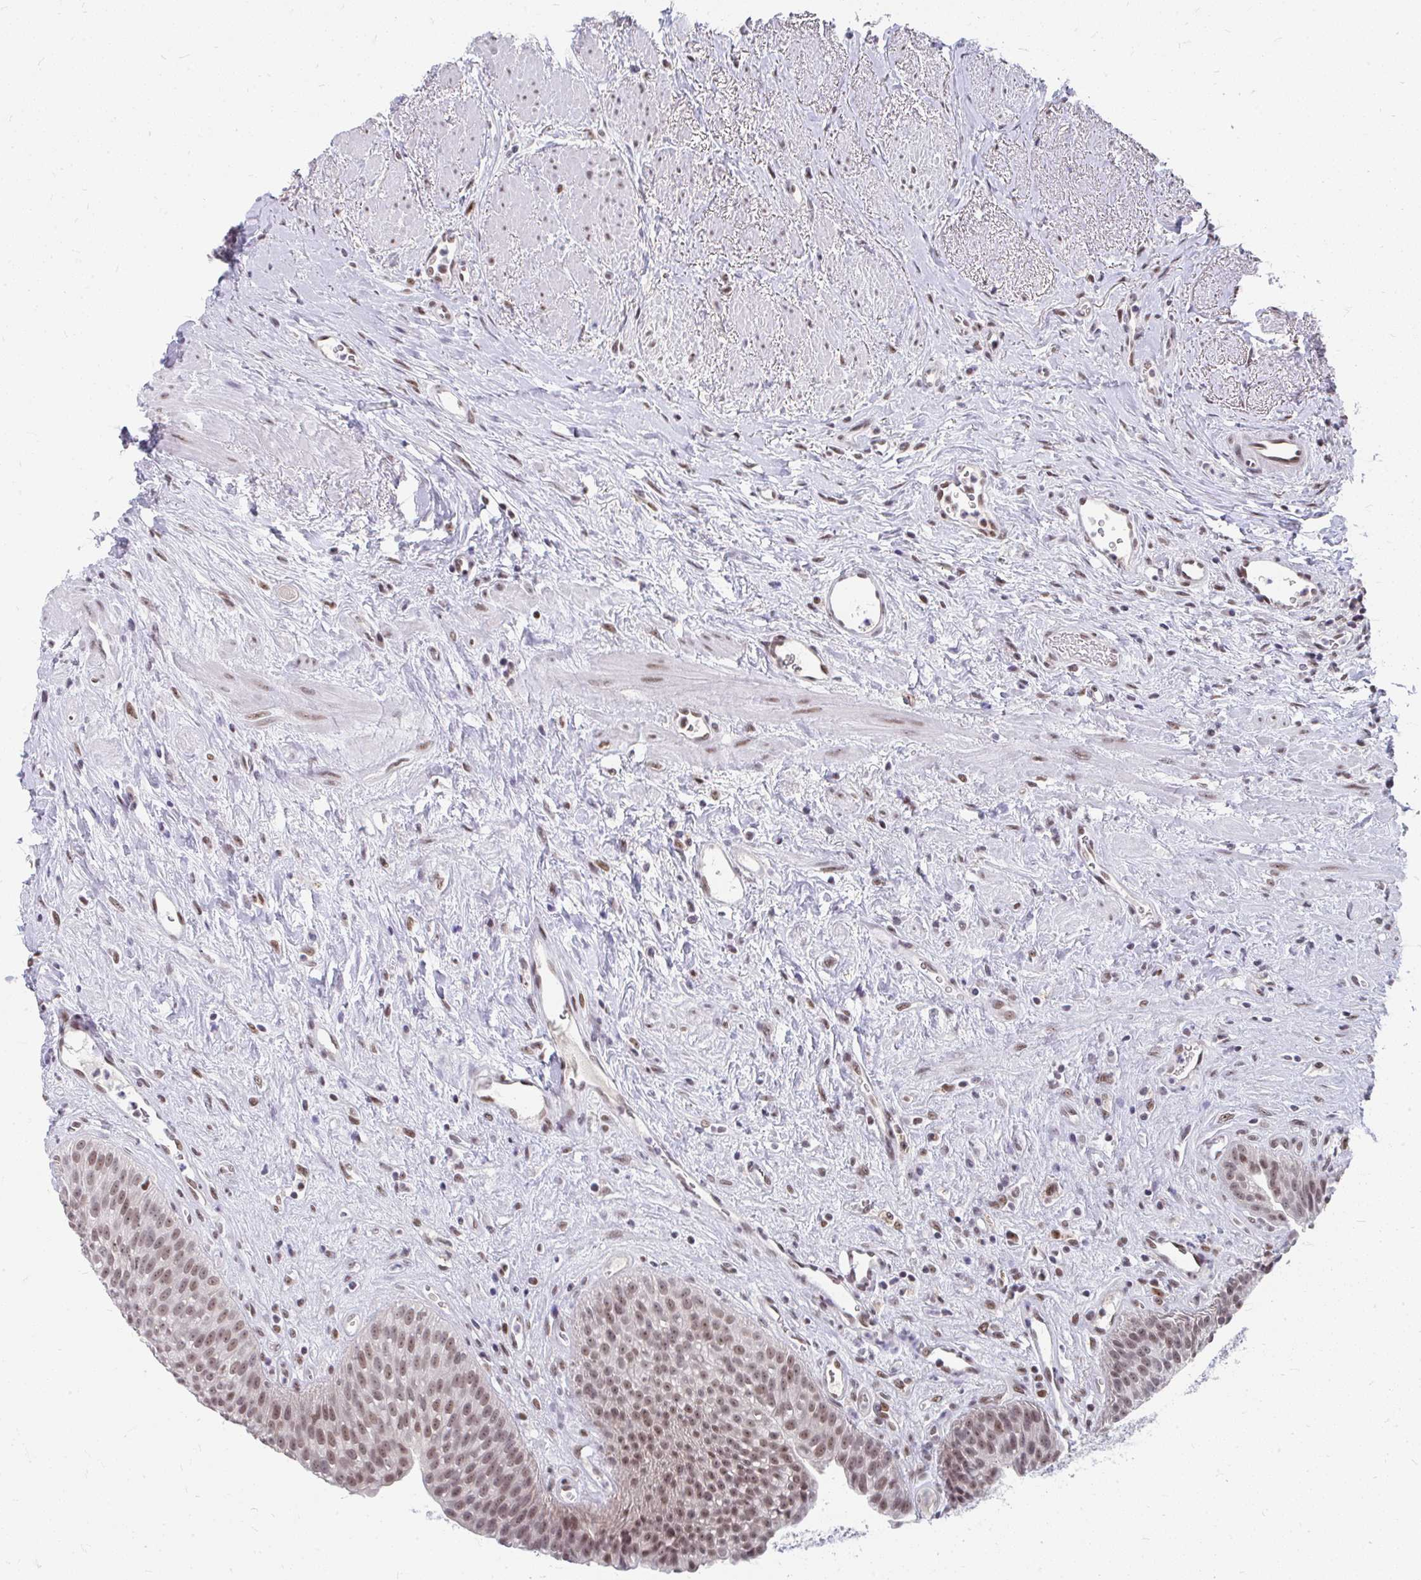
{"staining": {"intensity": "moderate", "quantity": ">75%", "location": "nuclear"}, "tissue": "urinary bladder", "cell_type": "Urothelial cells", "image_type": "normal", "snomed": [{"axis": "morphology", "description": "Normal tissue, NOS"}, {"axis": "topography", "description": "Urinary bladder"}], "caption": "Urinary bladder stained with immunohistochemistry demonstrates moderate nuclear expression in approximately >75% of urothelial cells.", "gene": "GTF2H1", "patient": {"sex": "female", "age": 56}}